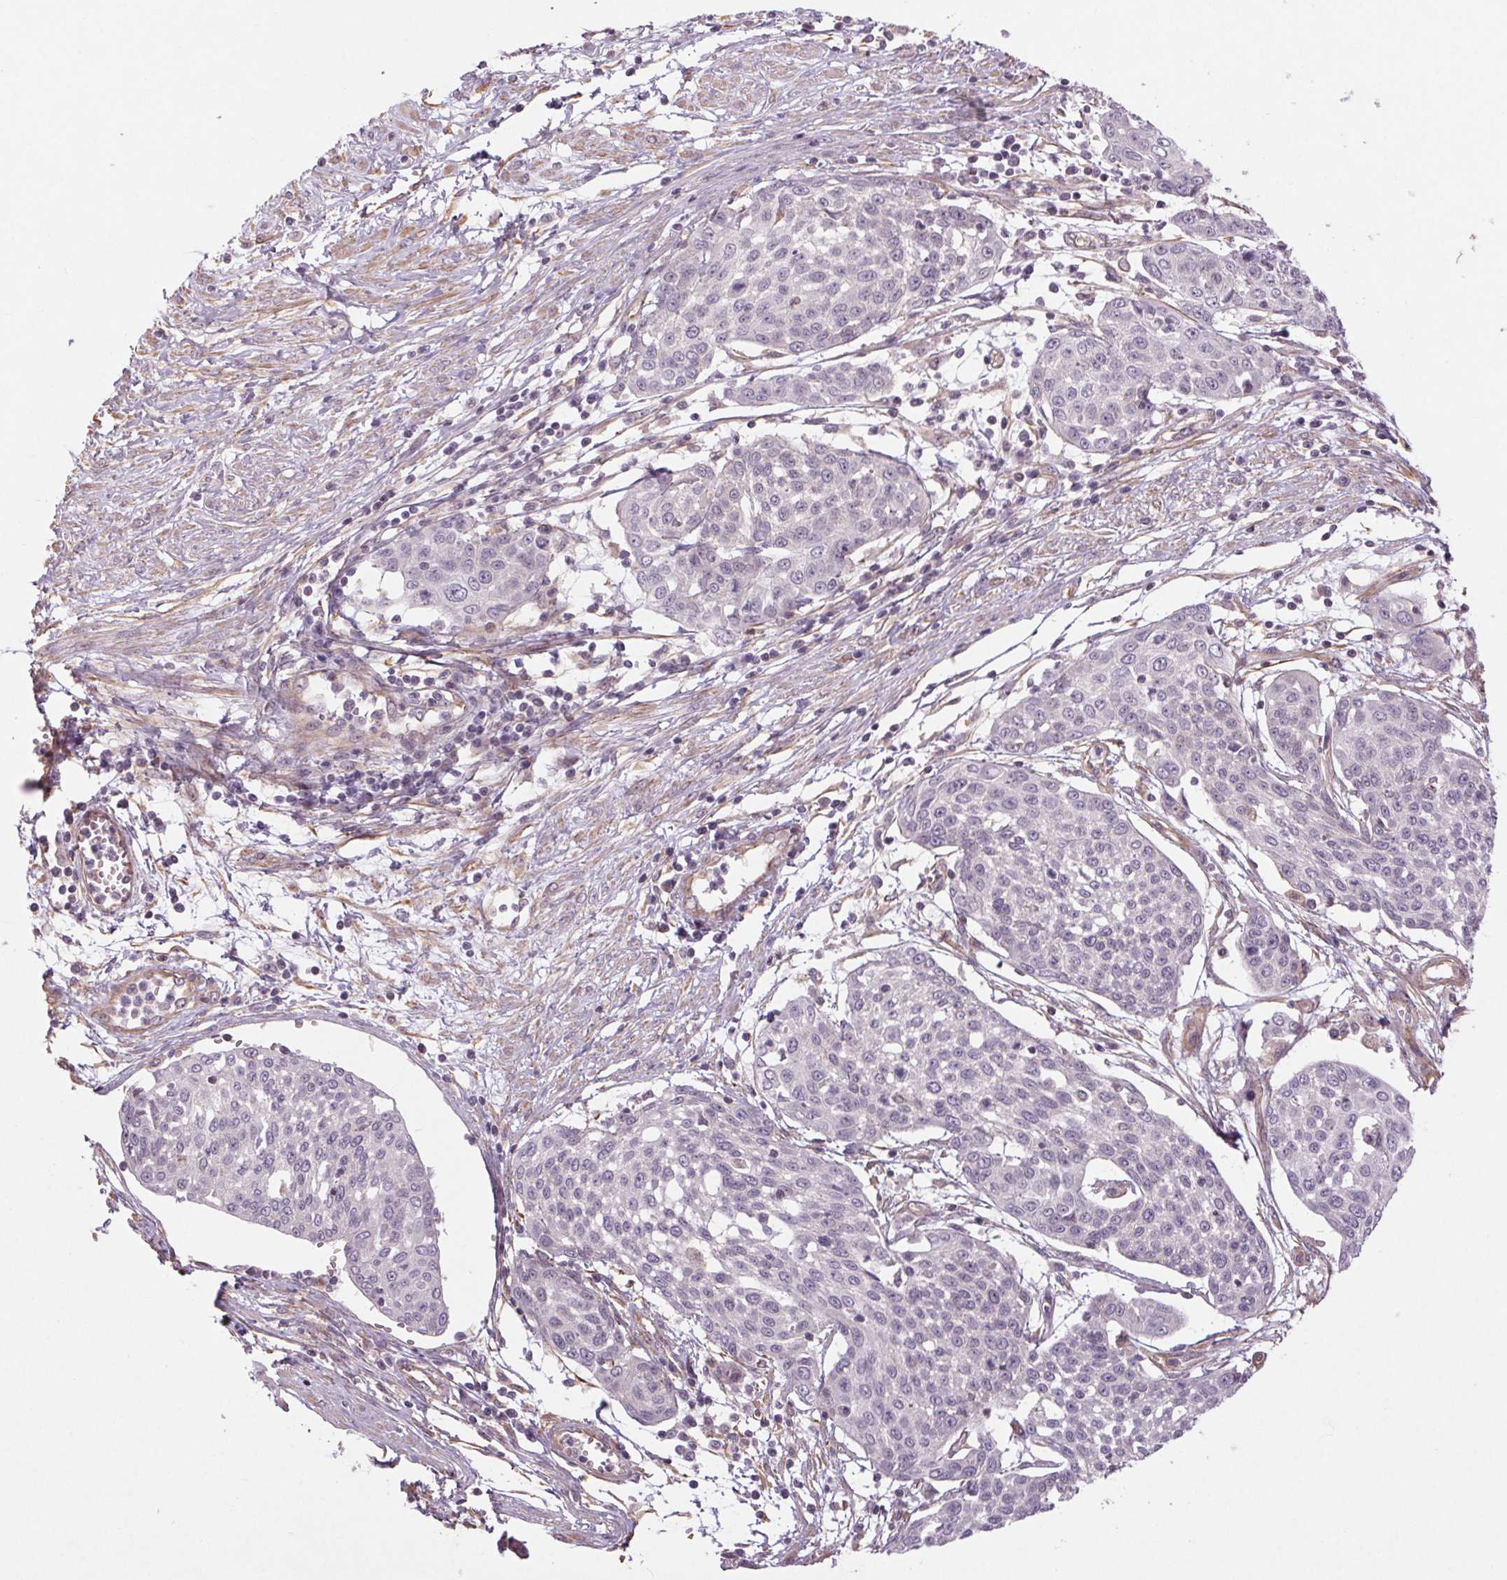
{"staining": {"intensity": "negative", "quantity": "none", "location": "none"}, "tissue": "cervical cancer", "cell_type": "Tumor cells", "image_type": "cancer", "snomed": [{"axis": "morphology", "description": "Squamous cell carcinoma, NOS"}, {"axis": "topography", "description": "Cervix"}], "caption": "This is a micrograph of immunohistochemistry (IHC) staining of cervical cancer (squamous cell carcinoma), which shows no expression in tumor cells.", "gene": "CCSER1", "patient": {"sex": "female", "age": 34}}